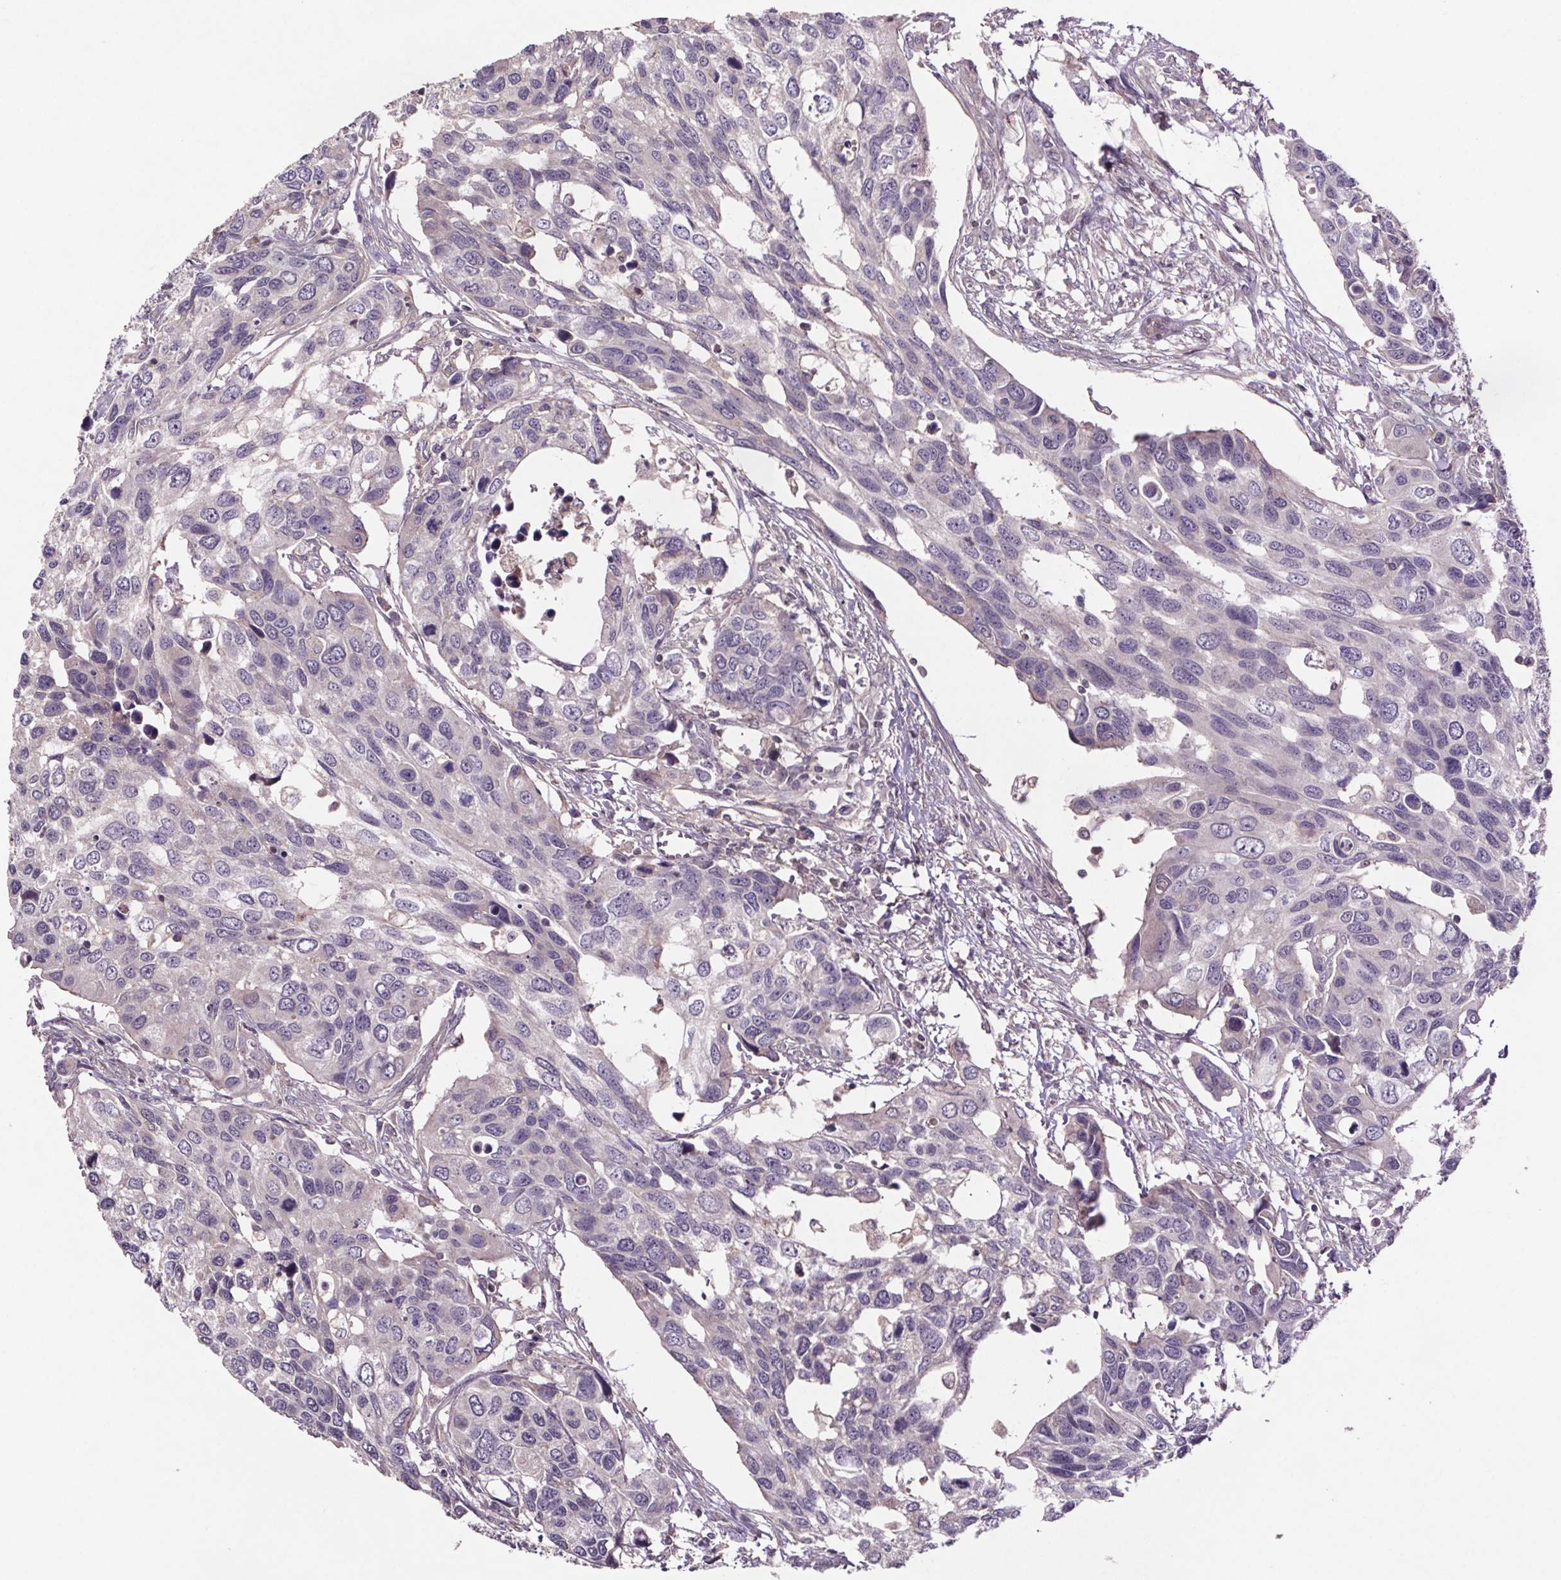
{"staining": {"intensity": "negative", "quantity": "none", "location": "none"}, "tissue": "urothelial cancer", "cell_type": "Tumor cells", "image_type": "cancer", "snomed": [{"axis": "morphology", "description": "Urothelial carcinoma, High grade"}, {"axis": "topography", "description": "Urinary bladder"}], "caption": "An IHC histopathology image of urothelial cancer is shown. There is no staining in tumor cells of urothelial cancer.", "gene": "CLN3", "patient": {"sex": "male", "age": 60}}